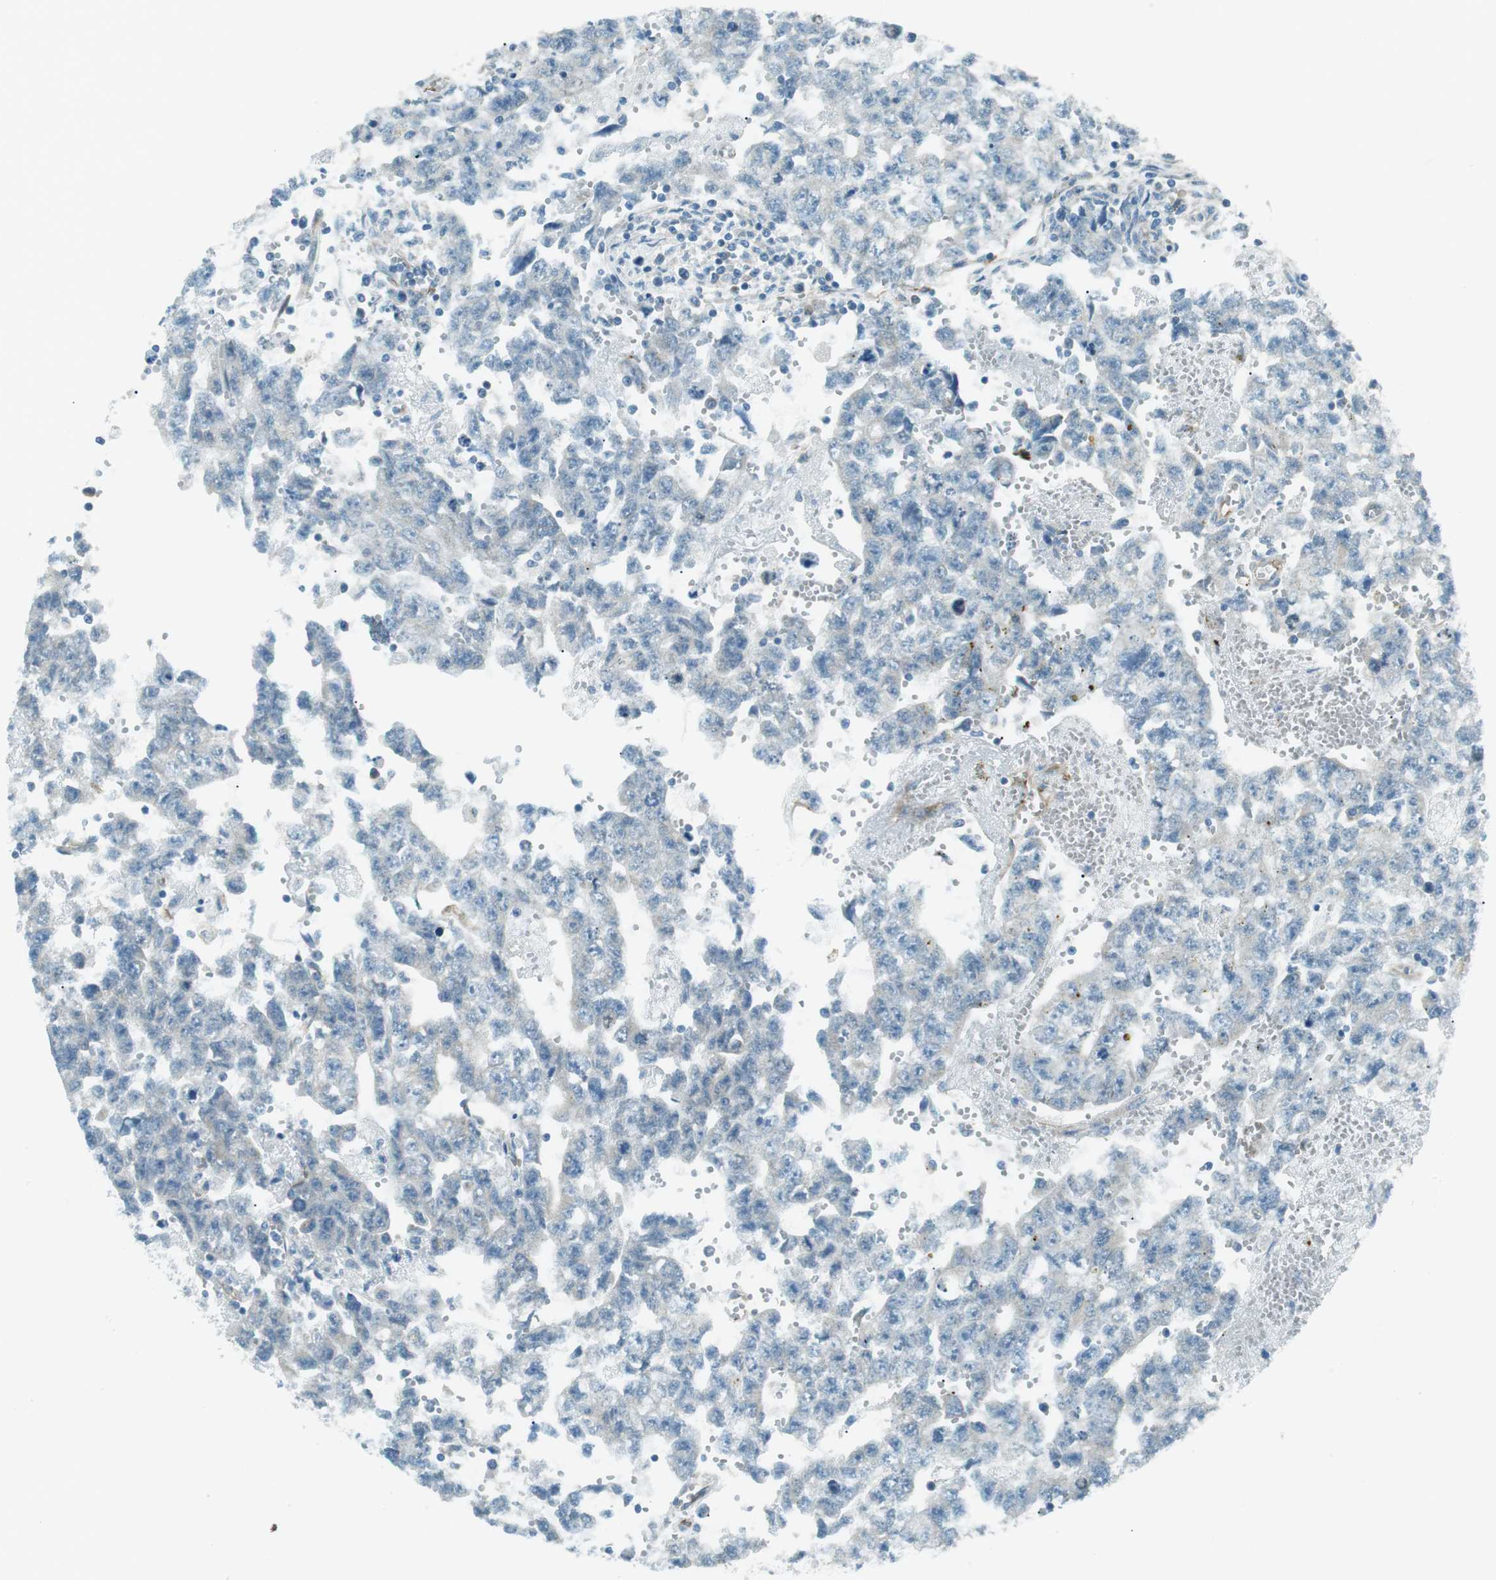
{"staining": {"intensity": "negative", "quantity": "none", "location": "none"}, "tissue": "testis cancer", "cell_type": "Tumor cells", "image_type": "cancer", "snomed": [{"axis": "morphology", "description": "Seminoma, NOS"}, {"axis": "morphology", "description": "Carcinoma, Embryonal, NOS"}, {"axis": "topography", "description": "Testis"}], "caption": "Tumor cells show no significant protein expression in seminoma (testis).", "gene": "ODR4", "patient": {"sex": "male", "age": 38}}